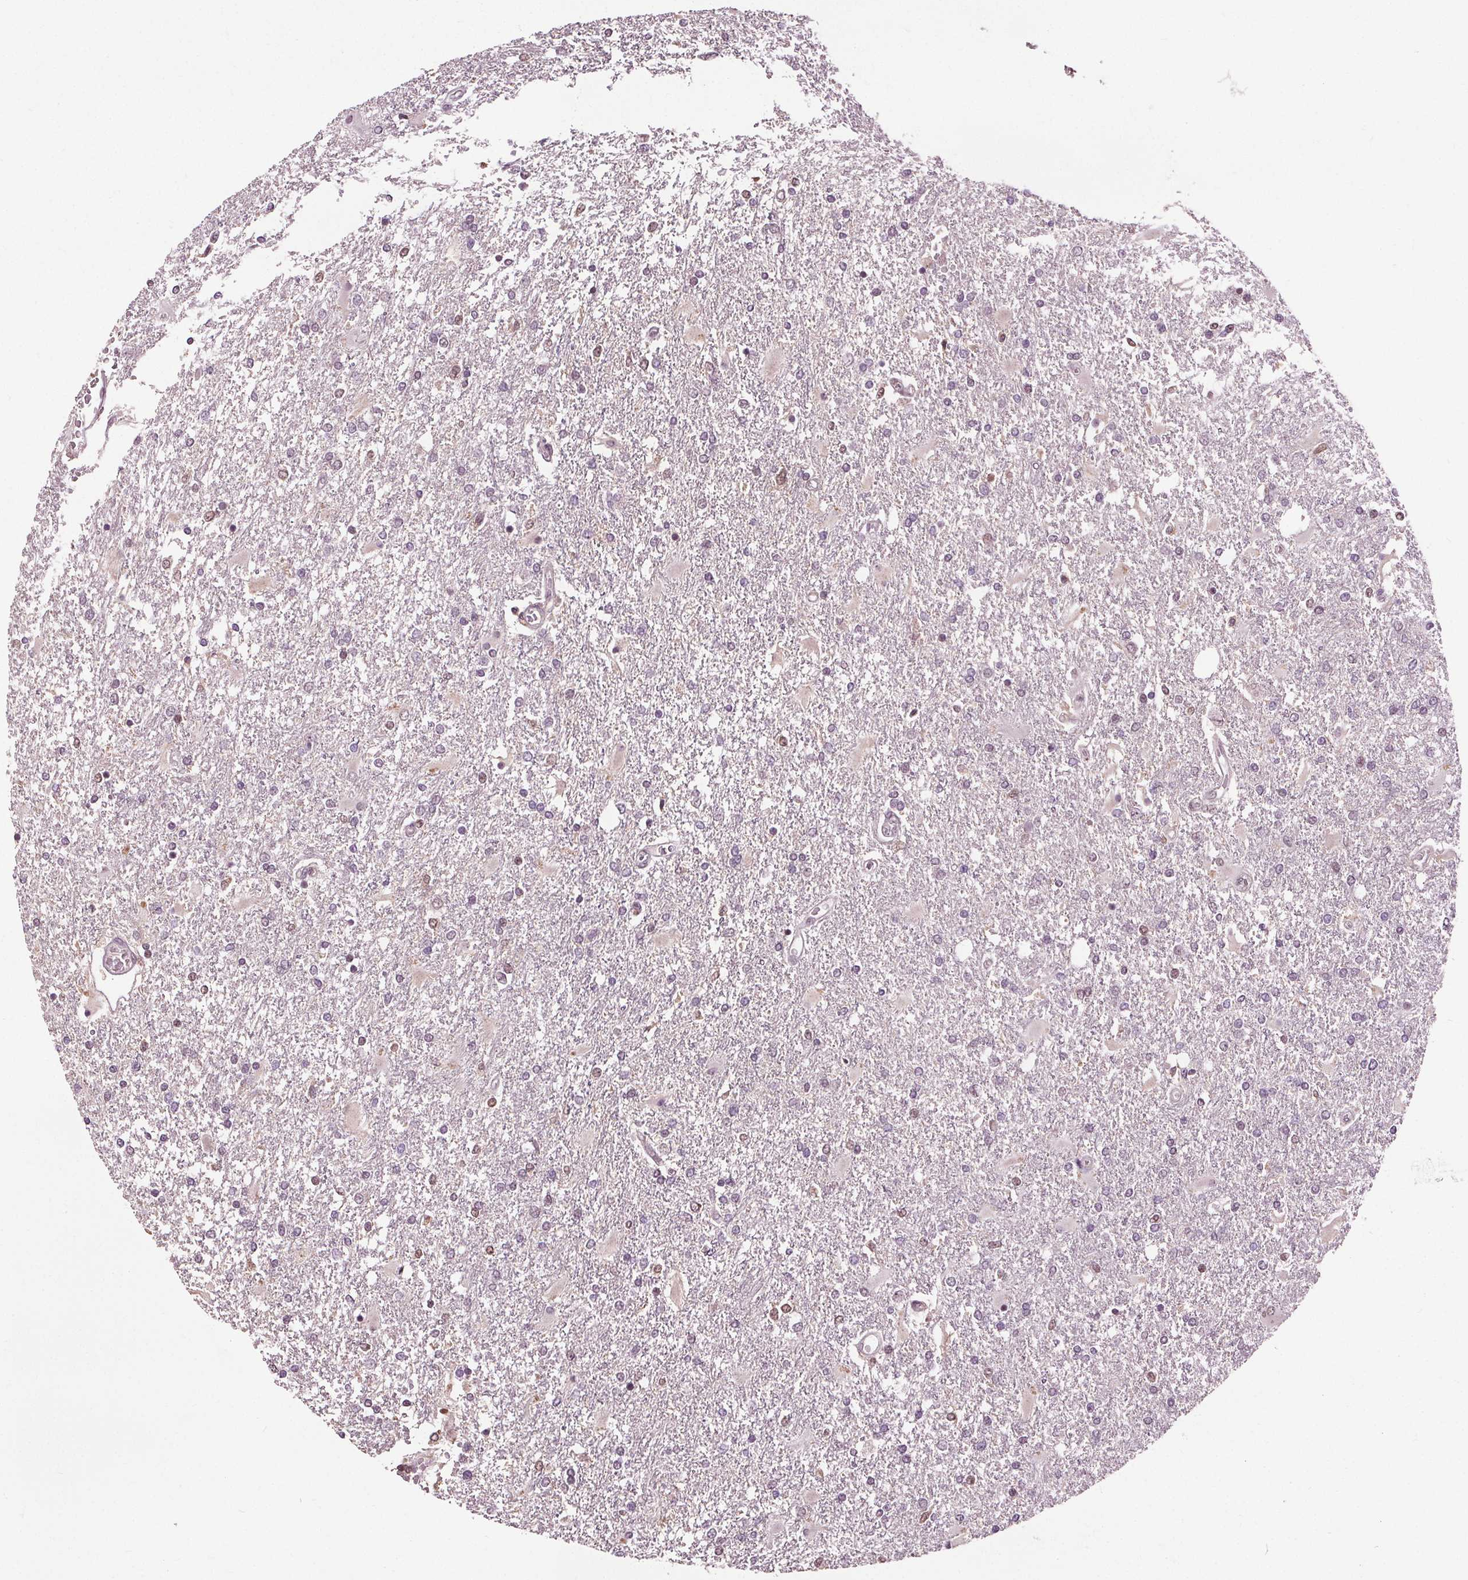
{"staining": {"intensity": "weak", "quantity": "<25%", "location": "nuclear"}, "tissue": "glioma", "cell_type": "Tumor cells", "image_type": "cancer", "snomed": [{"axis": "morphology", "description": "Glioma, malignant, High grade"}, {"axis": "topography", "description": "Cerebral cortex"}], "caption": "A micrograph of glioma stained for a protein demonstrates no brown staining in tumor cells.", "gene": "DDX11", "patient": {"sex": "male", "age": 79}}